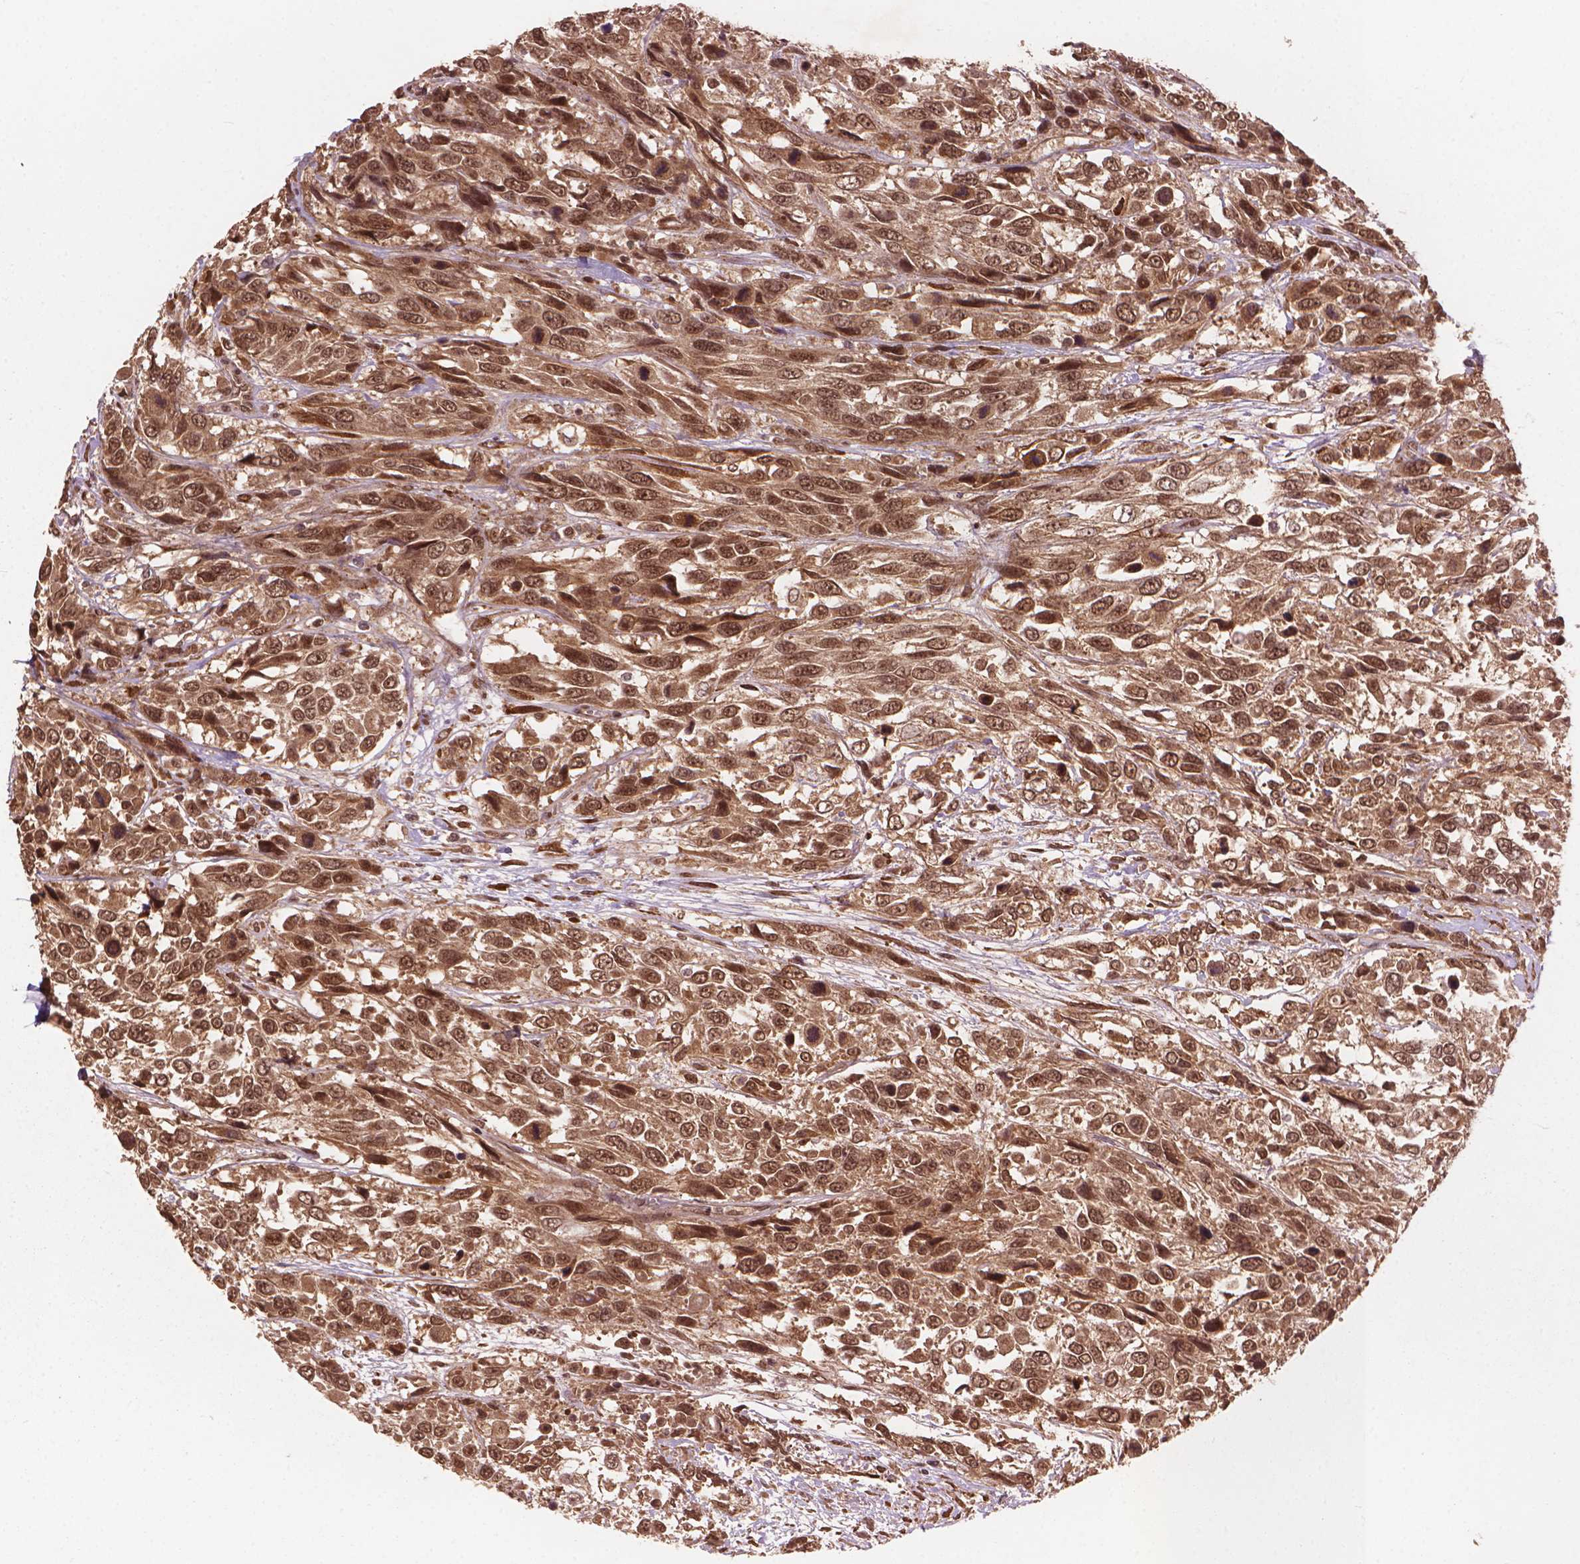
{"staining": {"intensity": "moderate", "quantity": ">75%", "location": "cytoplasmic/membranous,nuclear"}, "tissue": "urothelial cancer", "cell_type": "Tumor cells", "image_type": "cancer", "snomed": [{"axis": "morphology", "description": "Urothelial carcinoma, High grade"}, {"axis": "topography", "description": "Urinary bladder"}], "caption": "There is medium levels of moderate cytoplasmic/membranous and nuclear positivity in tumor cells of high-grade urothelial carcinoma, as demonstrated by immunohistochemical staining (brown color).", "gene": "SSU72", "patient": {"sex": "female", "age": 70}}